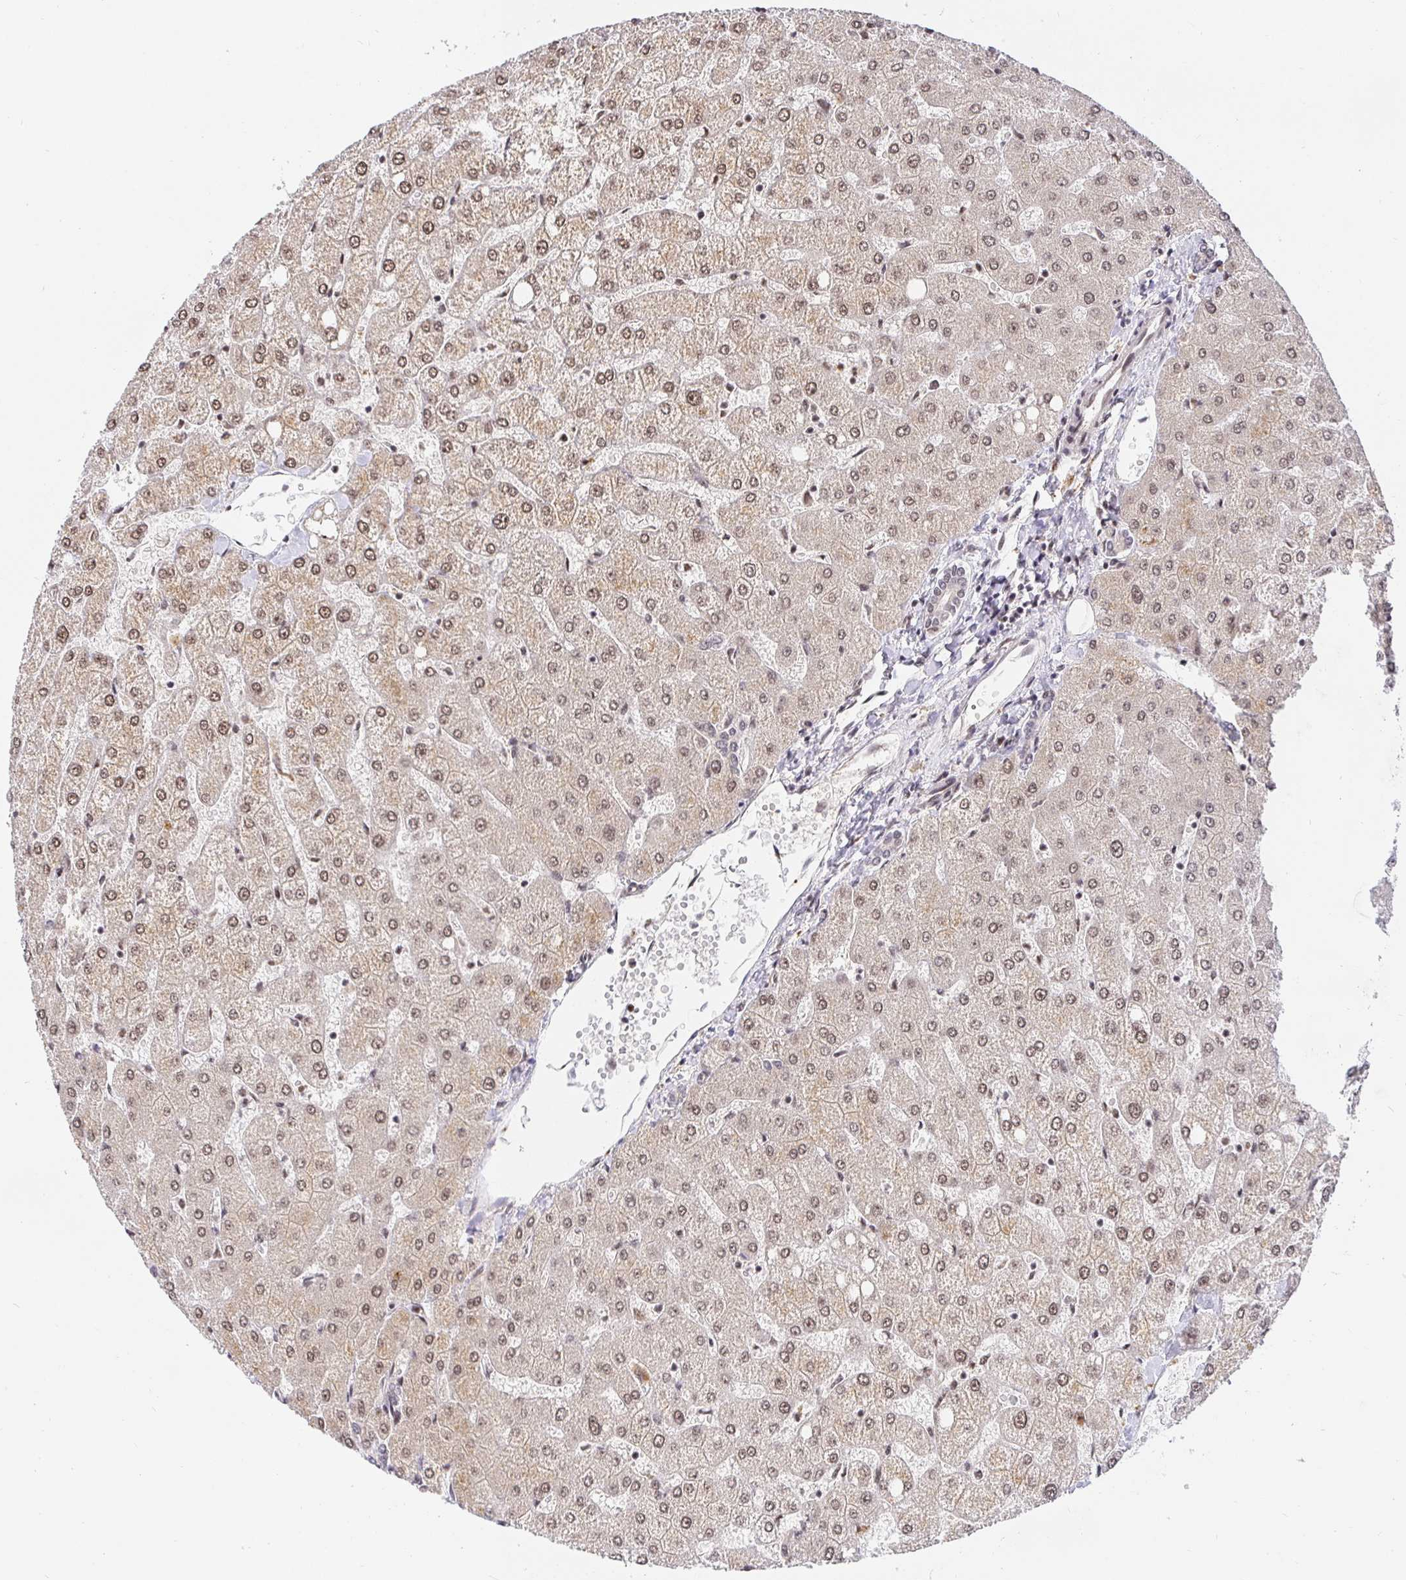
{"staining": {"intensity": "weak", "quantity": "25%-75%", "location": "nuclear"}, "tissue": "liver", "cell_type": "Cholangiocytes", "image_type": "normal", "snomed": [{"axis": "morphology", "description": "Normal tissue, NOS"}, {"axis": "topography", "description": "Liver"}], "caption": "Protein analysis of unremarkable liver displays weak nuclear positivity in approximately 25%-75% of cholangiocytes. (IHC, brightfield microscopy, high magnification).", "gene": "USF1", "patient": {"sex": "female", "age": 54}}